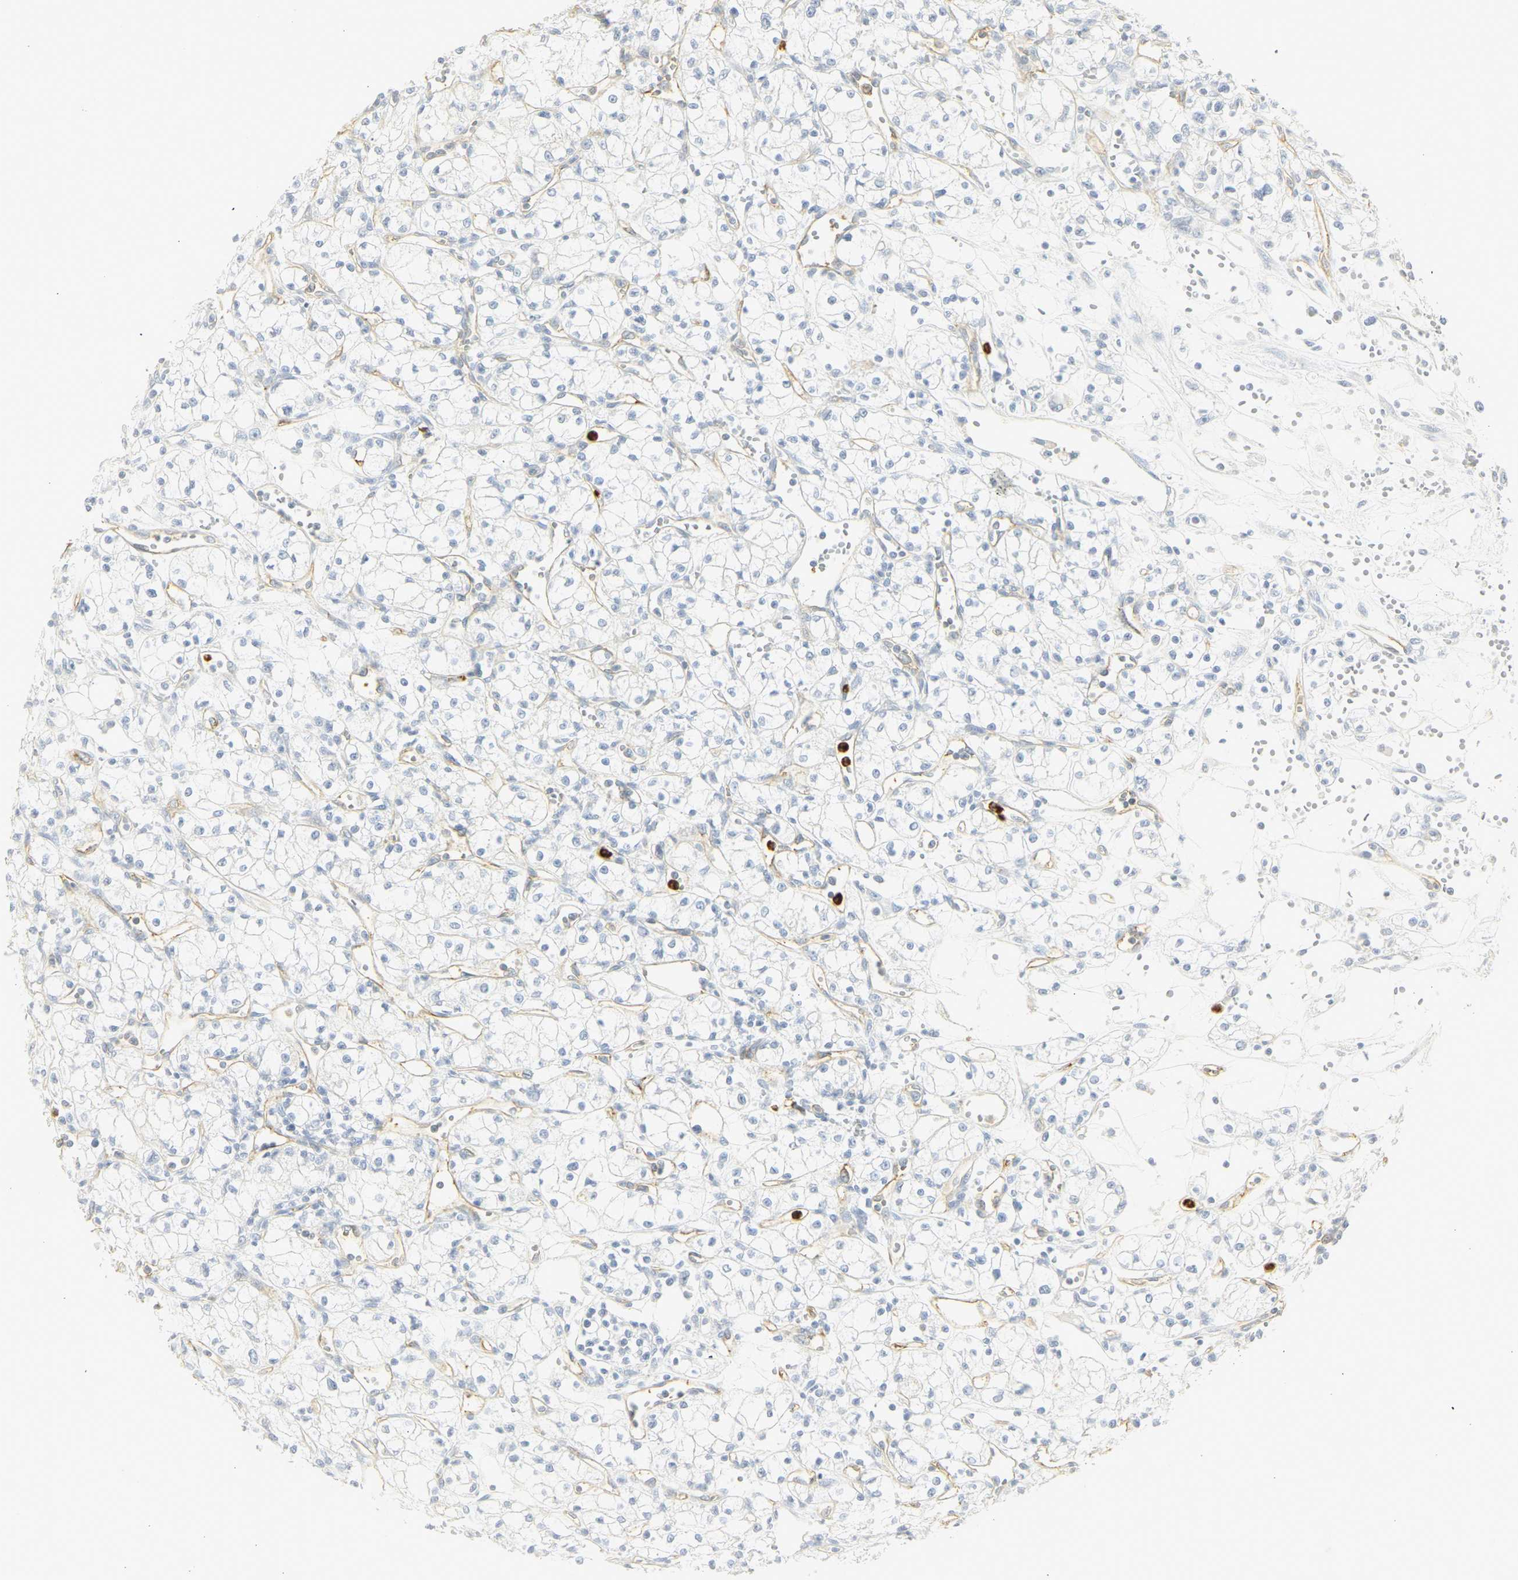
{"staining": {"intensity": "negative", "quantity": "none", "location": "none"}, "tissue": "renal cancer", "cell_type": "Tumor cells", "image_type": "cancer", "snomed": [{"axis": "morphology", "description": "Normal tissue, NOS"}, {"axis": "morphology", "description": "Adenocarcinoma, NOS"}, {"axis": "topography", "description": "Kidney"}], "caption": "IHC histopathology image of human renal cancer stained for a protein (brown), which demonstrates no staining in tumor cells.", "gene": "CEACAM5", "patient": {"sex": "male", "age": 59}}